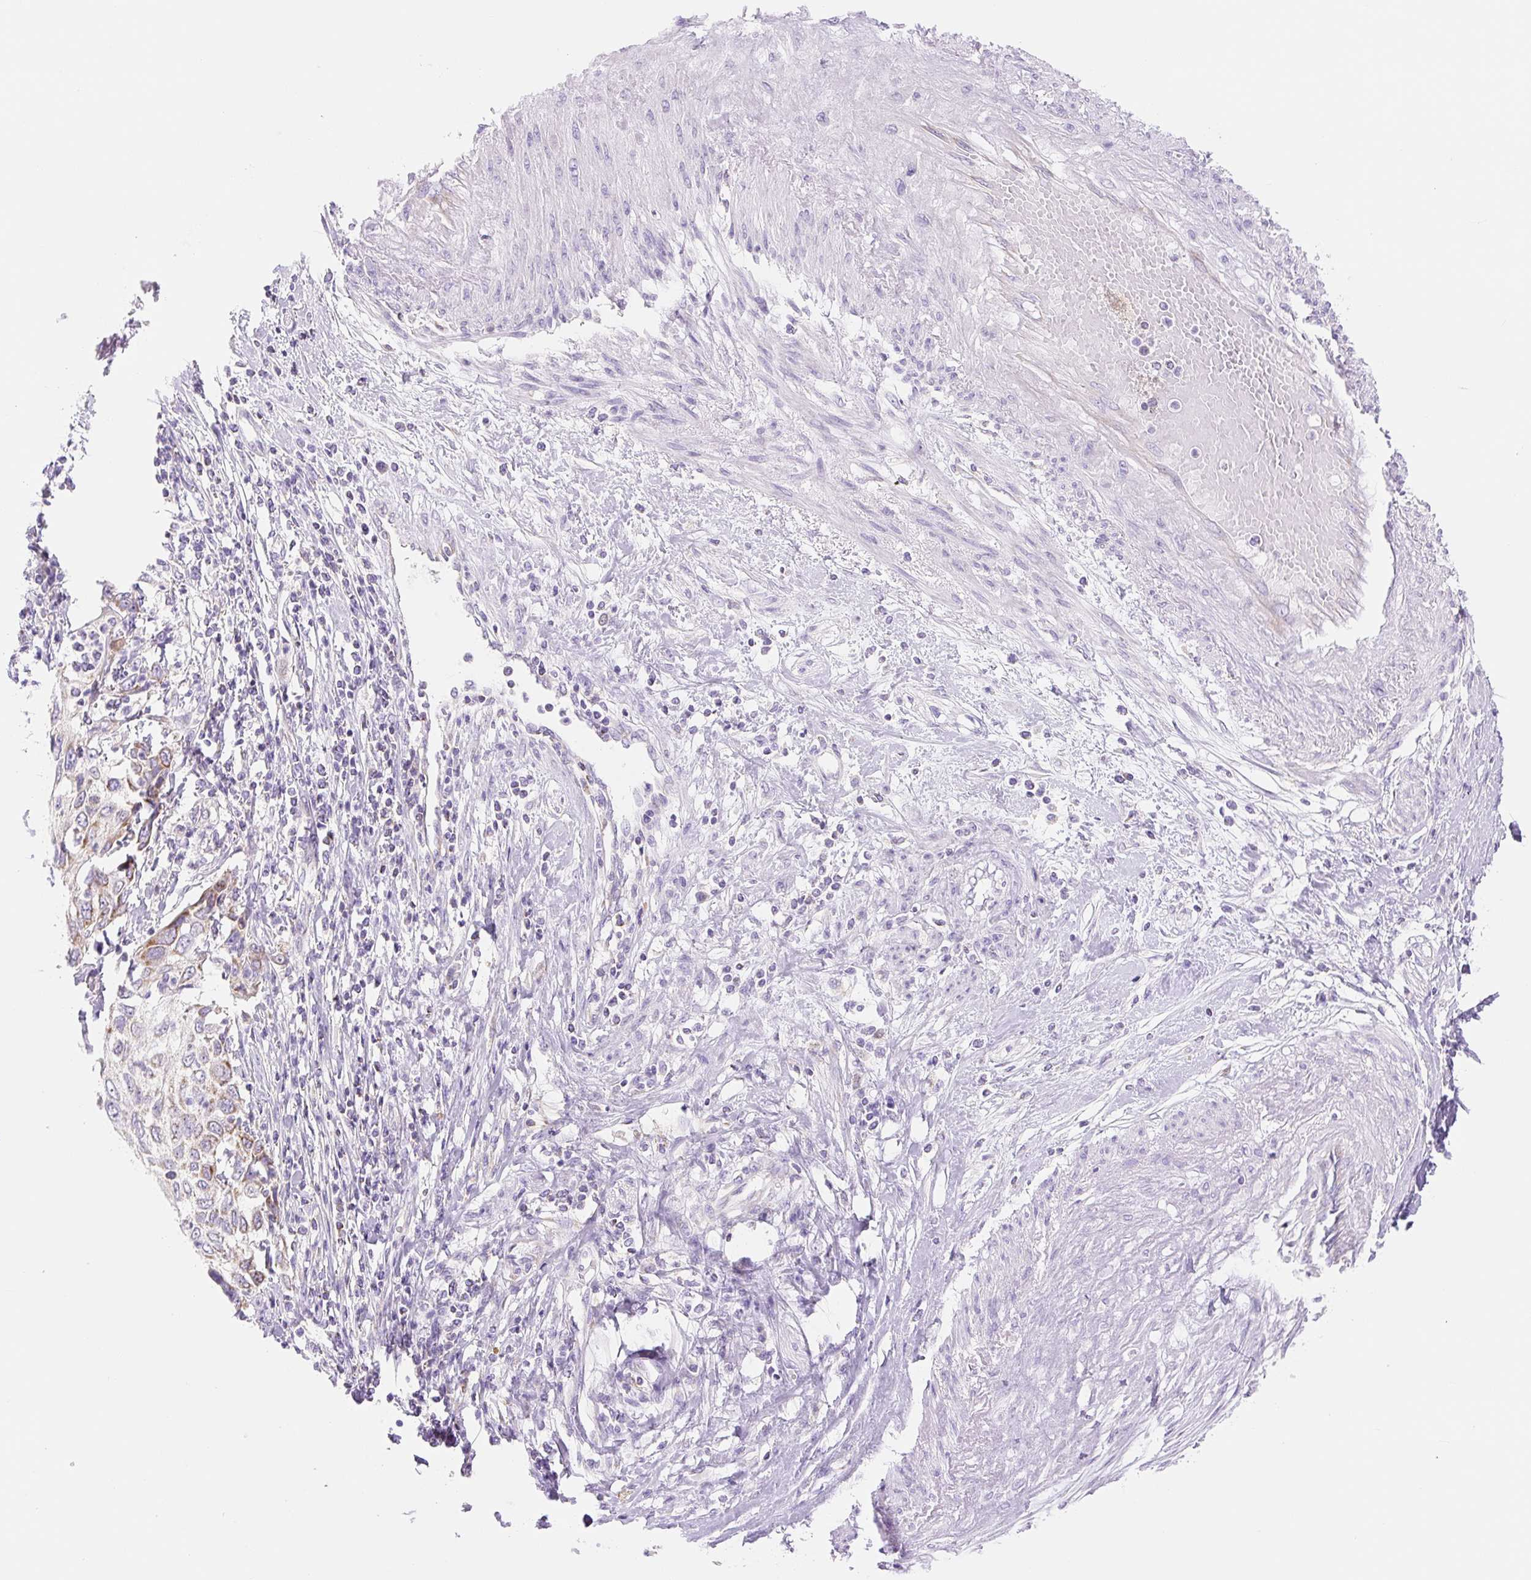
{"staining": {"intensity": "moderate", "quantity": "<25%", "location": "cytoplasmic/membranous"}, "tissue": "cervical cancer", "cell_type": "Tumor cells", "image_type": "cancer", "snomed": [{"axis": "morphology", "description": "Squamous cell carcinoma, NOS"}, {"axis": "topography", "description": "Cervix"}], "caption": "High-power microscopy captured an immunohistochemistry histopathology image of cervical cancer (squamous cell carcinoma), revealing moderate cytoplasmic/membranous staining in approximately <25% of tumor cells.", "gene": "FOCAD", "patient": {"sex": "female", "age": 70}}